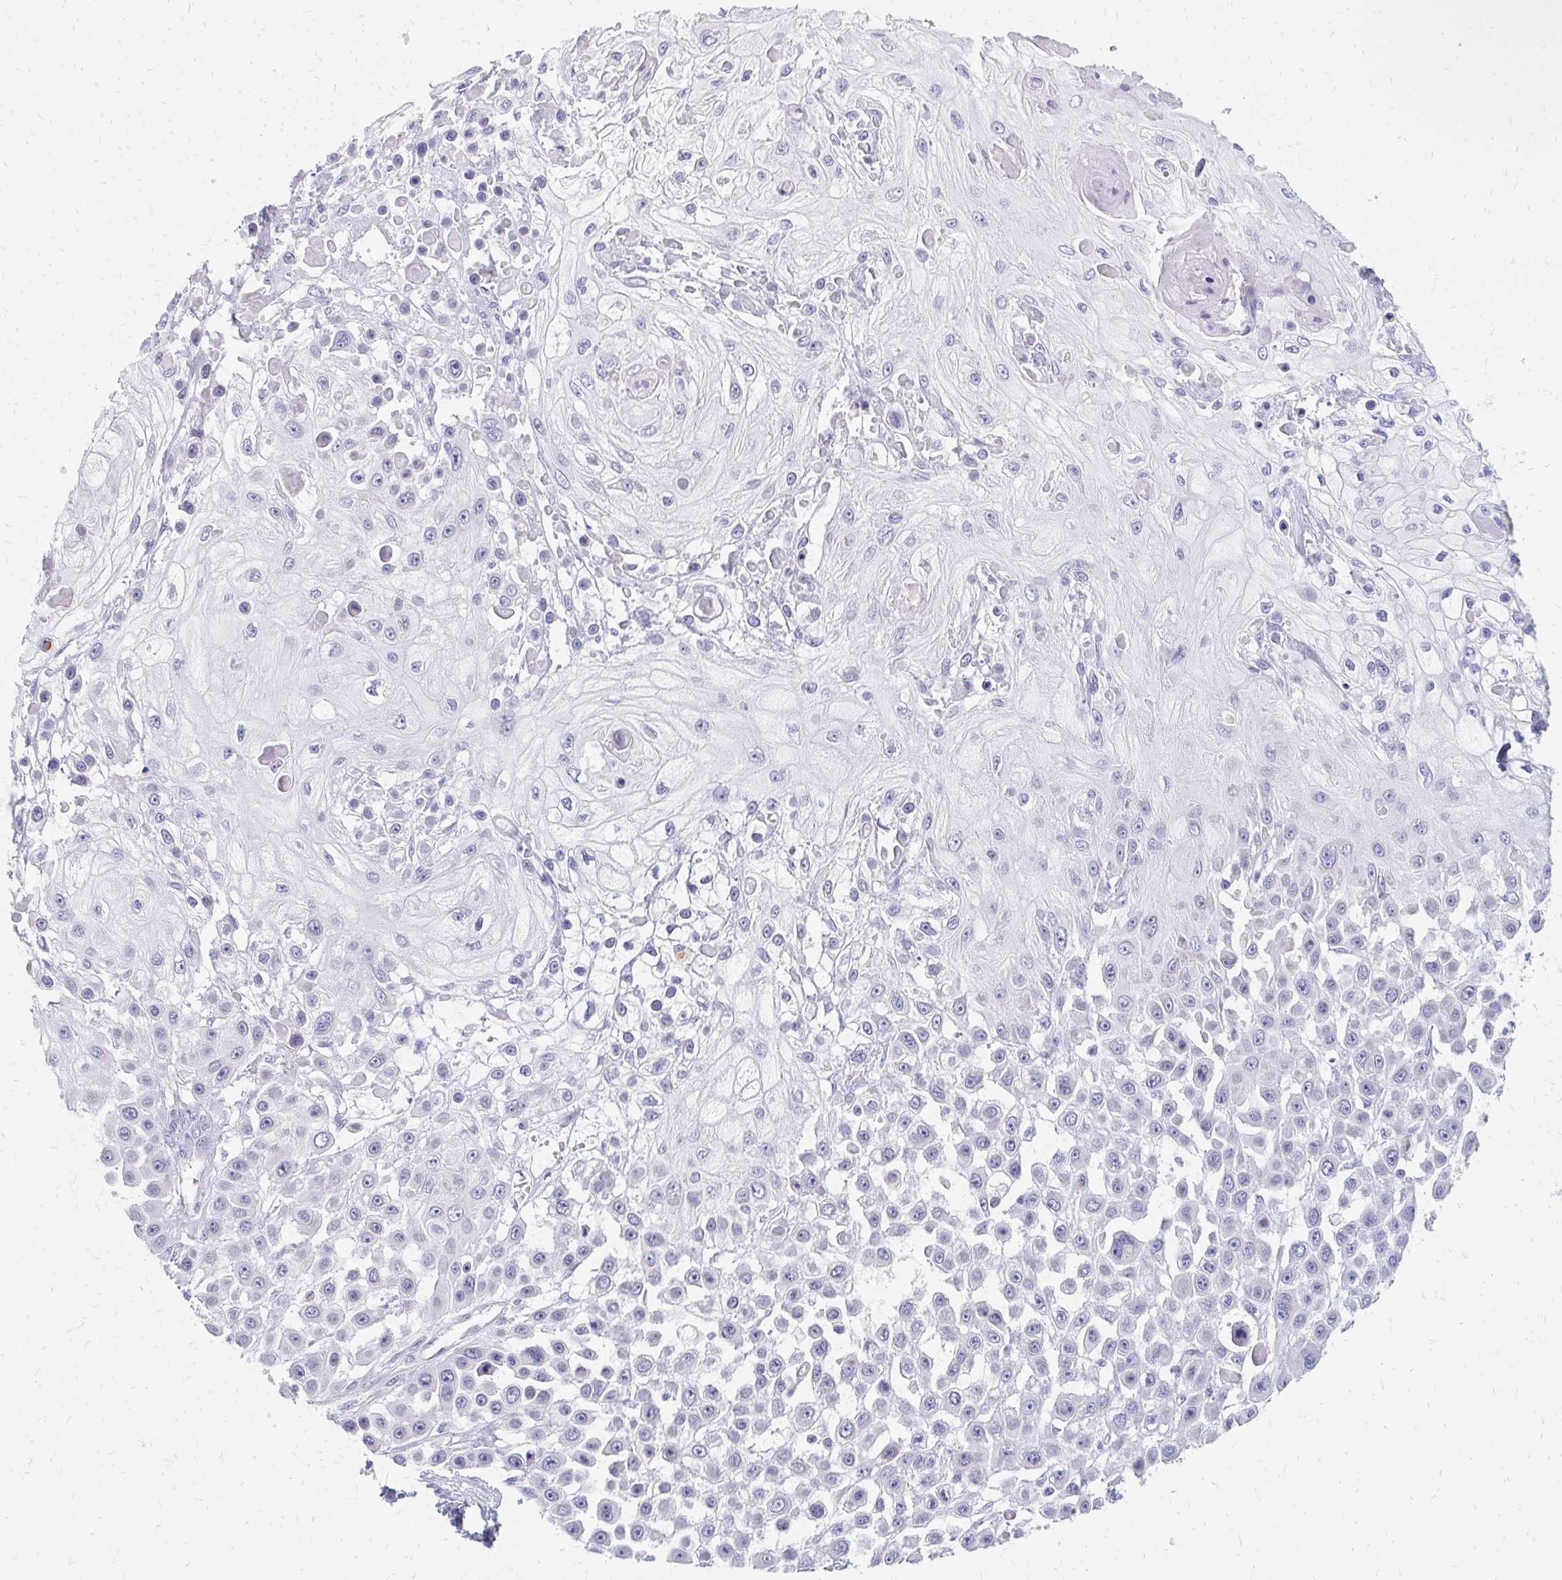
{"staining": {"intensity": "negative", "quantity": "none", "location": "none"}, "tissue": "skin cancer", "cell_type": "Tumor cells", "image_type": "cancer", "snomed": [{"axis": "morphology", "description": "Squamous cell carcinoma, NOS"}, {"axis": "topography", "description": "Skin"}], "caption": "Human skin cancer (squamous cell carcinoma) stained for a protein using IHC exhibits no expression in tumor cells.", "gene": "OR10V1", "patient": {"sex": "male", "age": 67}}